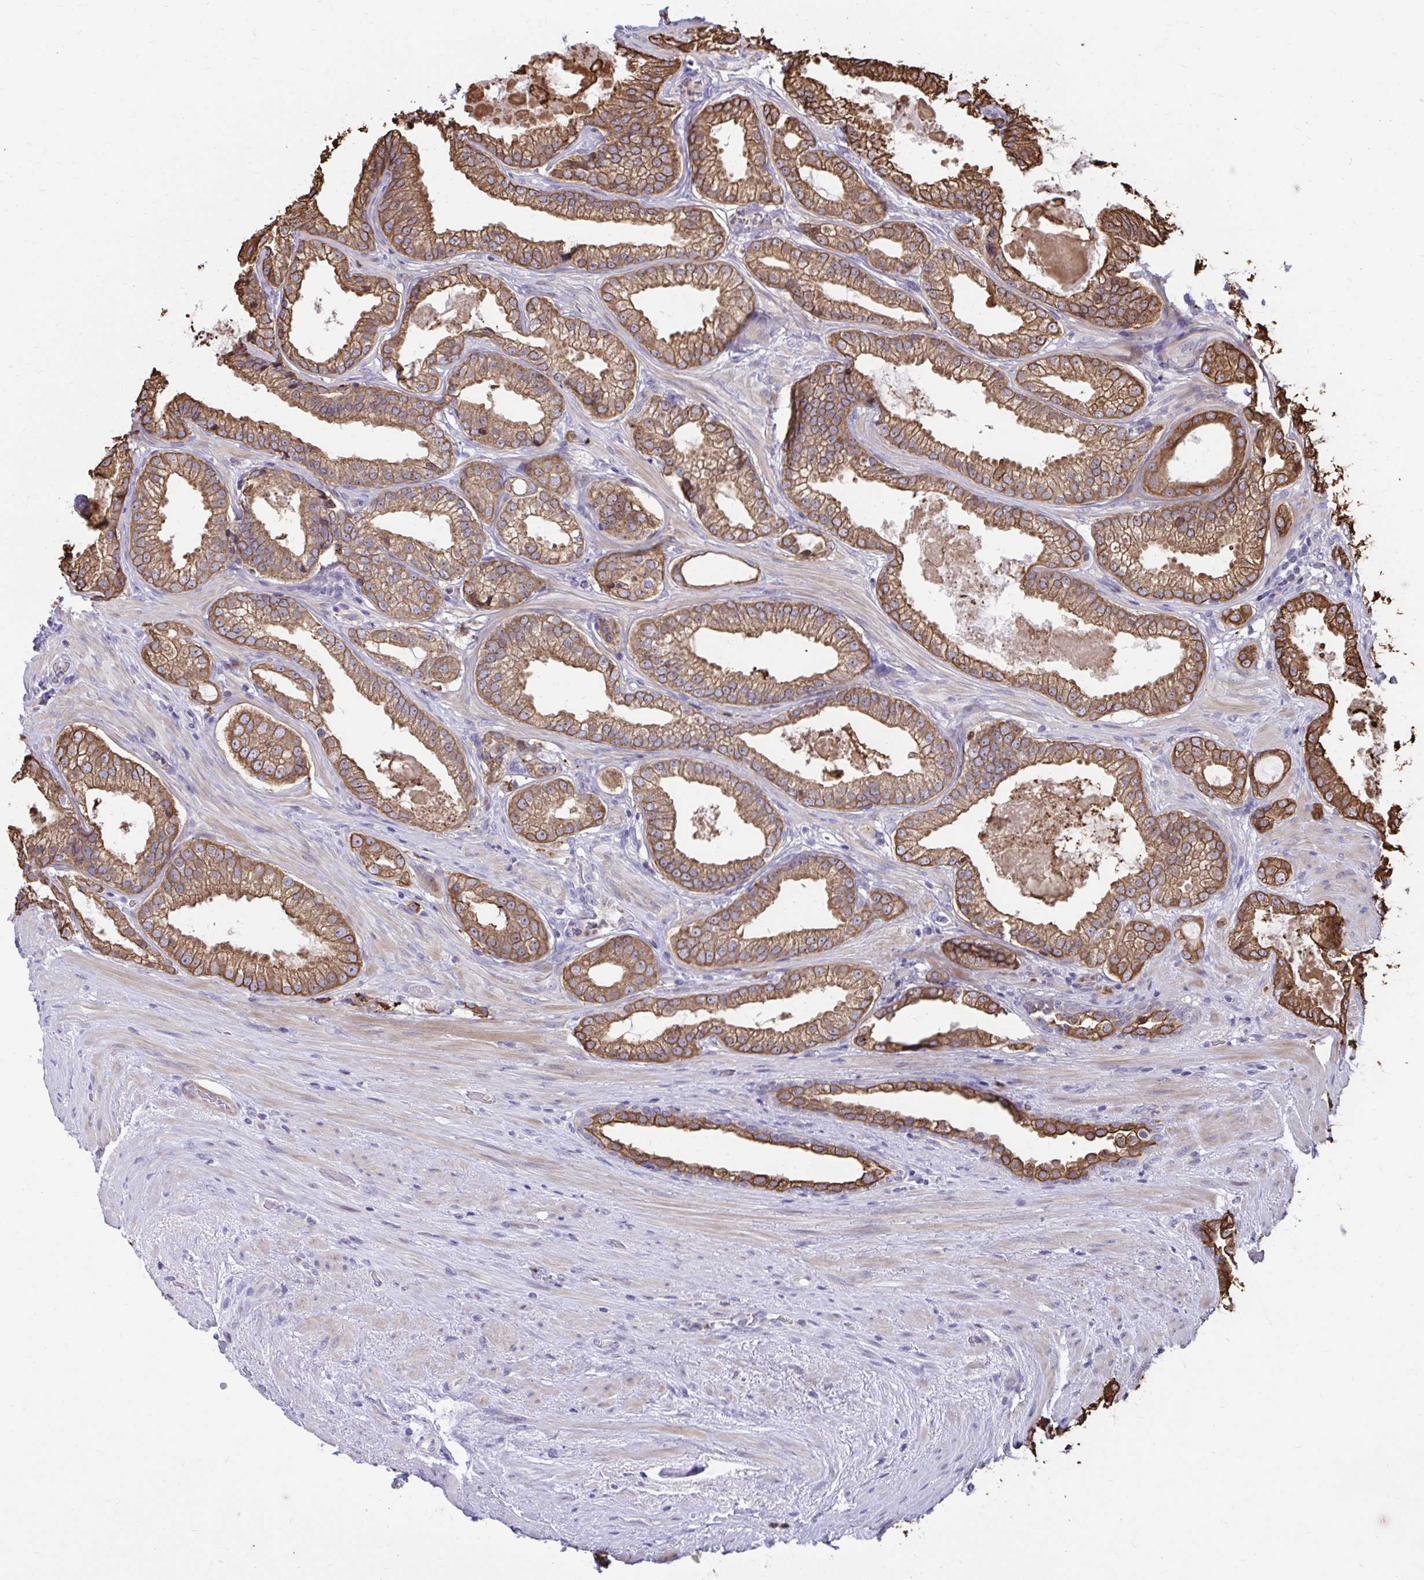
{"staining": {"intensity": "moderate", "quantity": ">75%", "location": "cytoplasmic/membranous"}, "tissue": "prostate cancer", "cell_type": "Tumor cells", "image_type": "cancer", "snomed": [{"axis": "morphology", "description": "Adenocarcinoma, High grade"}, {"axis": "topography", "description": "Prostate"}], "caption": "The photomicrograph demonstrates staining of high-grade adenocarcinoma (prostate), revealing moderate cytoplasmic/membranous protein expression (brown color) within tumor cells.", "gene": "ANKRD30B", "patient": {"sex": "male", "age": 65}}